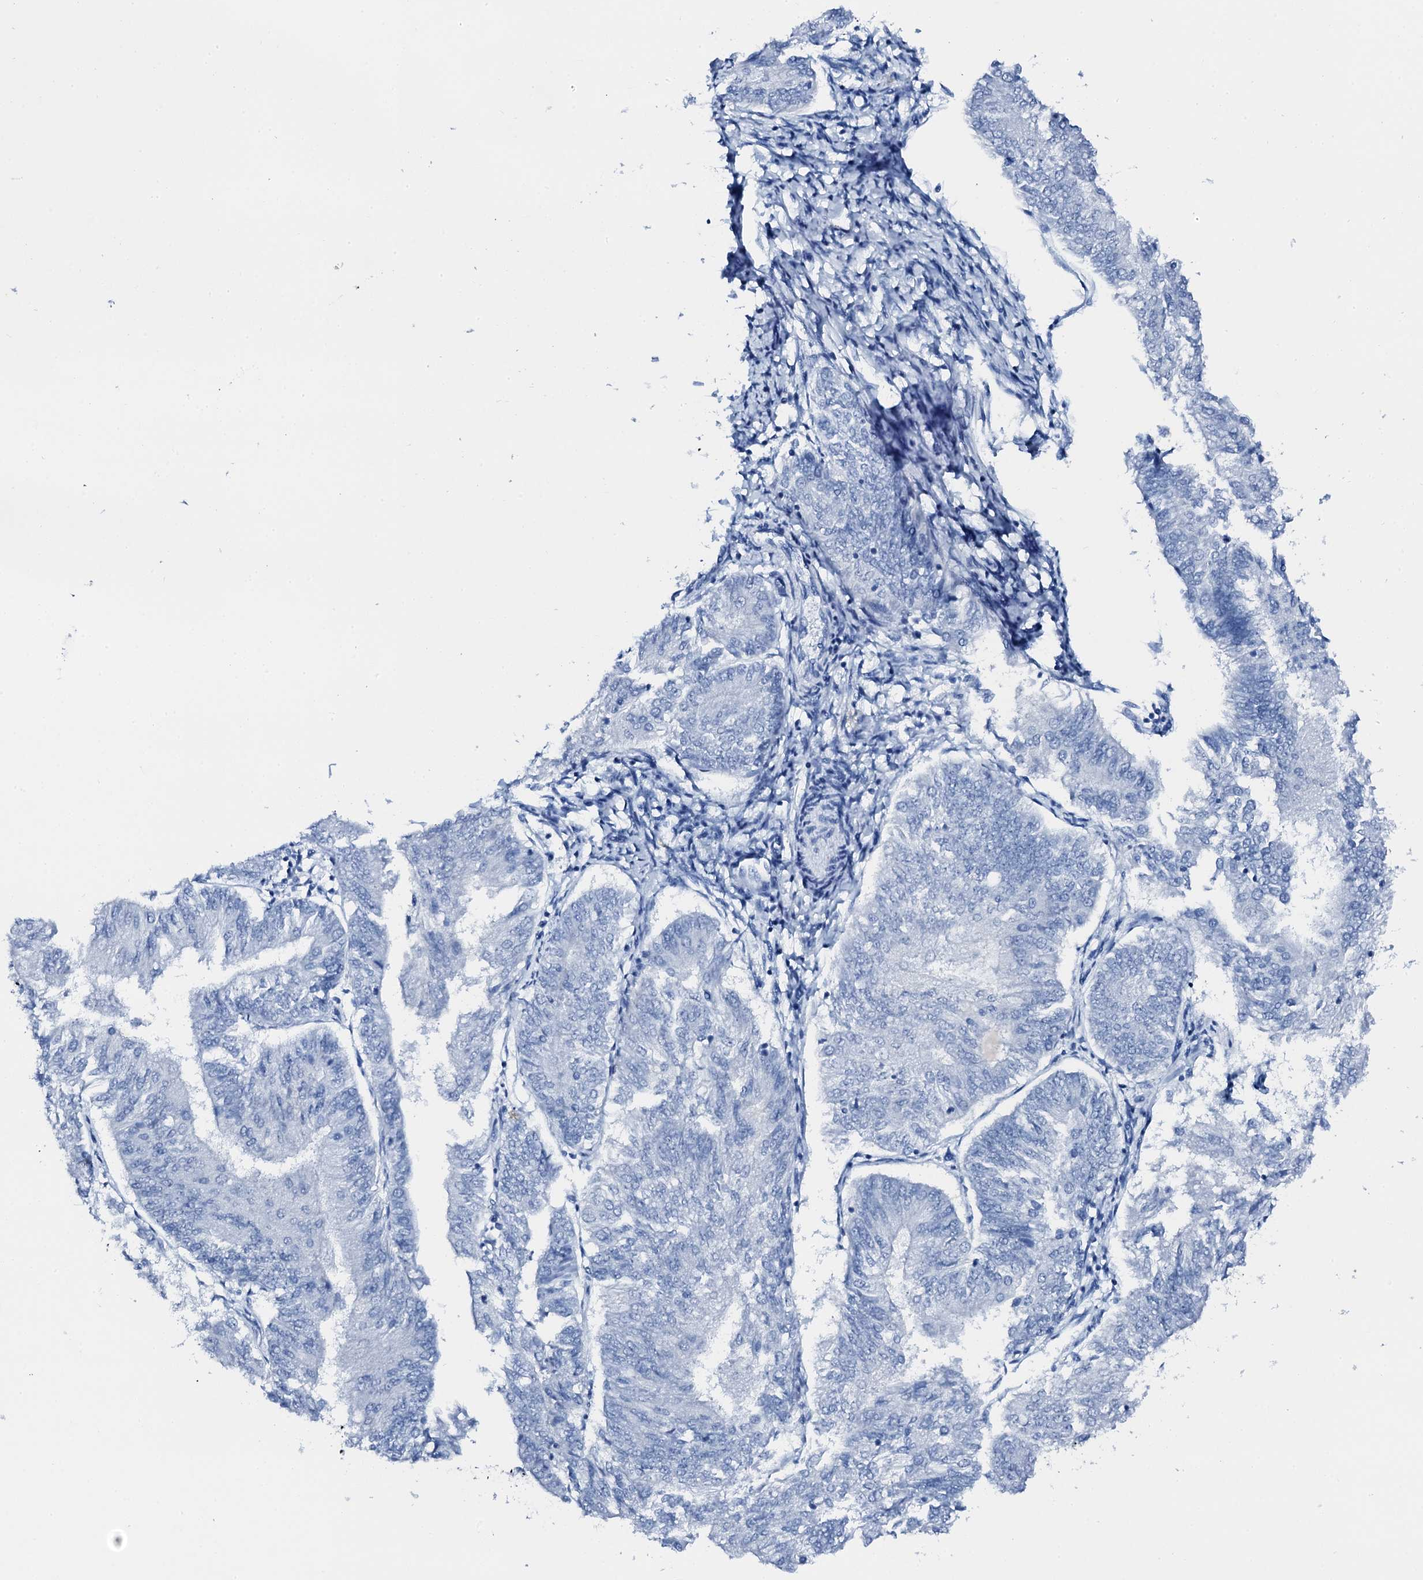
{"staining": {"intensity": "negative", "quantity": "none", "location": "none"}, "tissue": "endometrial cancer", "cell_type": "Tumor cells", "image_type": "cancer", "snomed": [{"axis": "morphology", "description": "Adenocarcinoma, NOS"}, {"axis": "topography", "description": "Endometrium"}], "caption": "DAB (3,3'-diaminobenzidine) immunohistochemical staining of human adenocarcinoma (endometrial) shows no significant positivity in tumor cells.", "gene": "PTH", "patient": {"sex": "female", "age": 58}}